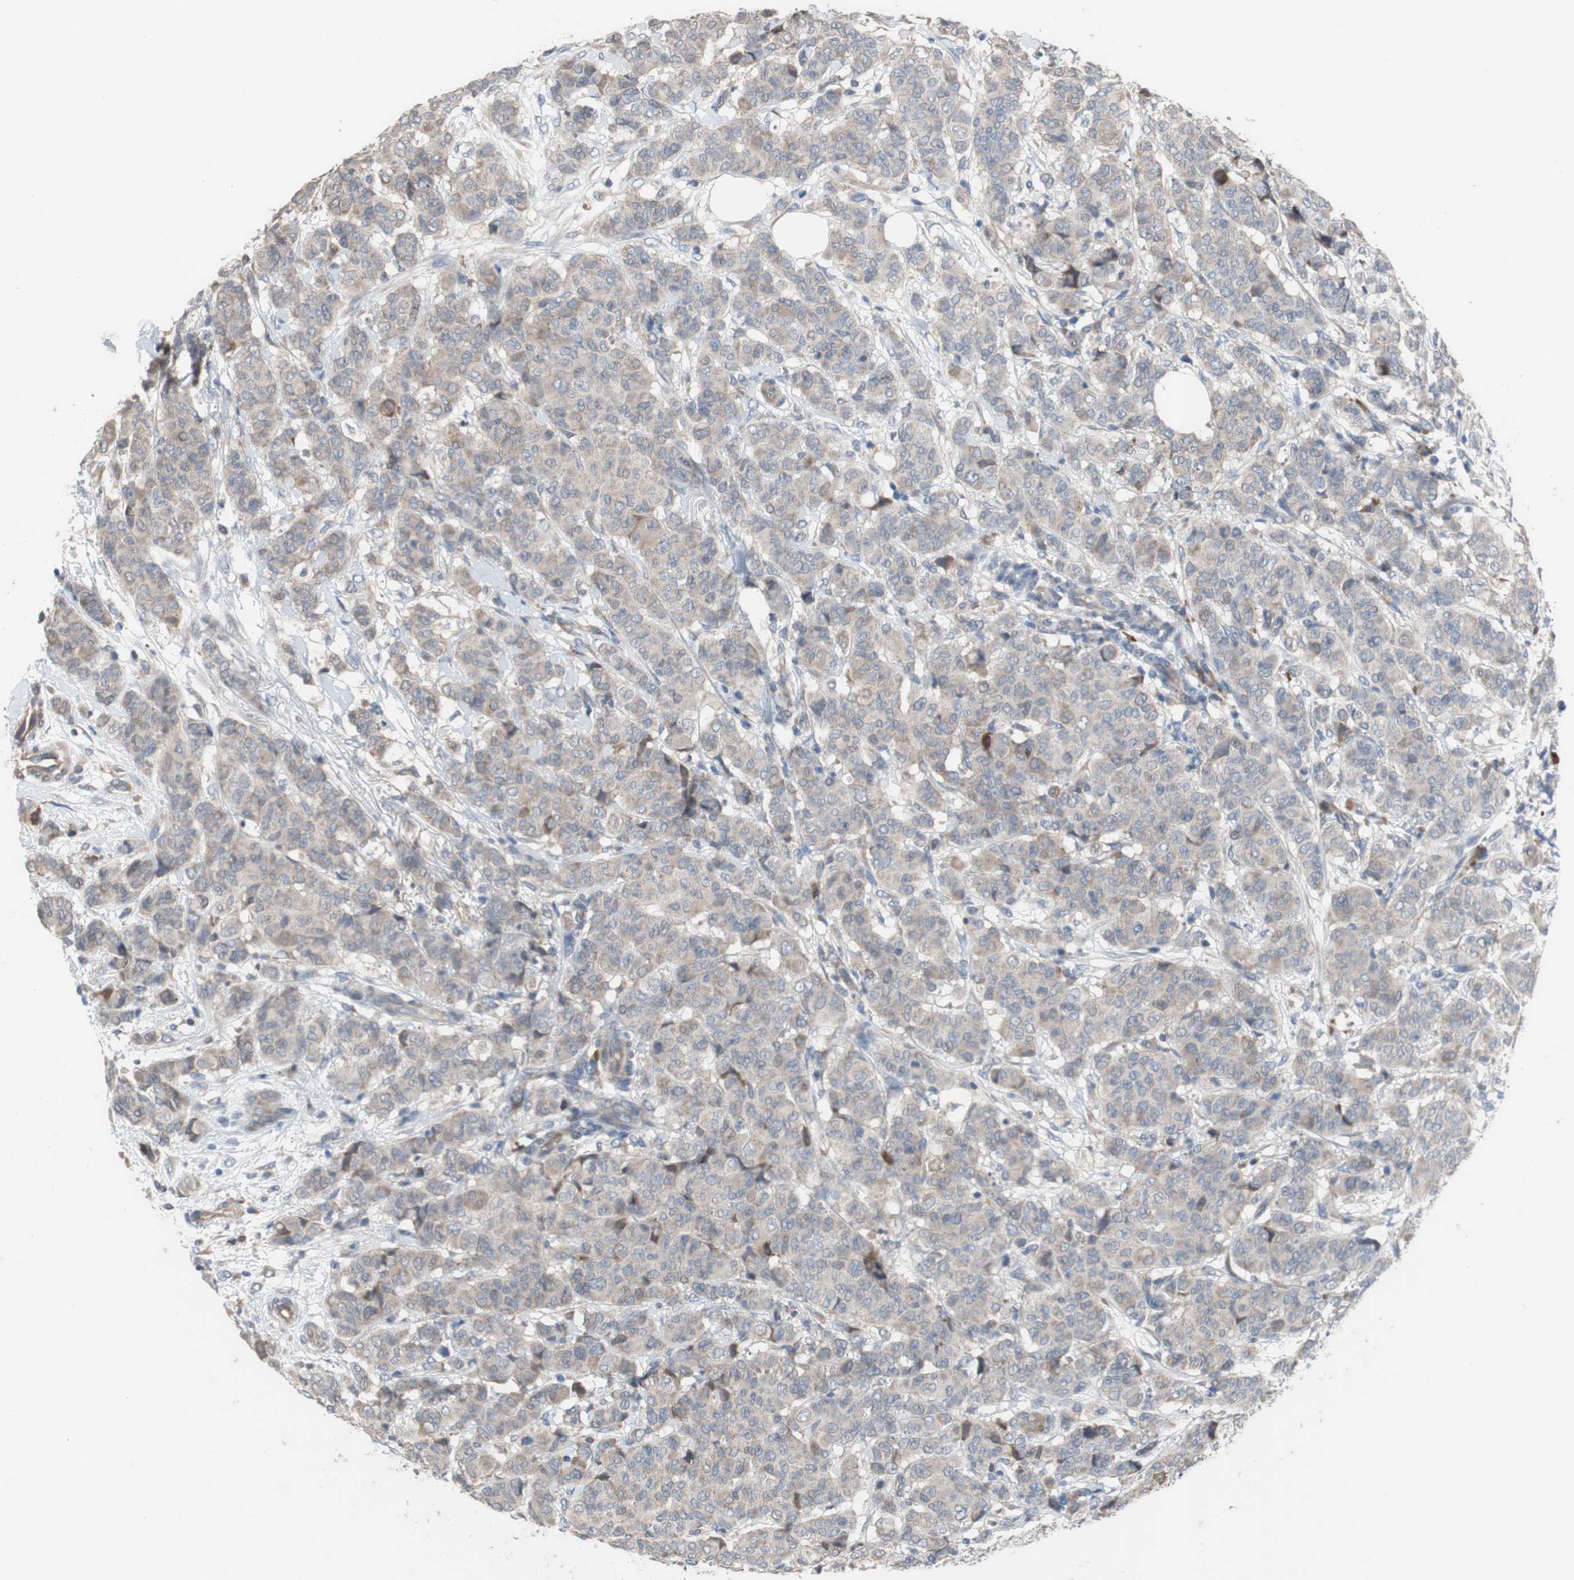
{"staining": {"intensity": "weak", "quantity": ">75%", "location": "cytoplasmic/membranous"}, "tissue": "breast cancer", "cell_type": "Tumor cells", "image_type": "cancer", "snomed": [{"axis": "morphology", "description": "Duct carcinoma"}, {"axis": "topography", "description": "Breast"}], "caption": "Immunohistochemical staining of breast infiltrating ductal carcinoma shows weak cytoplasmic/membranous protein positivity in about >75% of tumor cells.", "gene": "TTC14", "patient": {"sex": "female", "age": 40}}